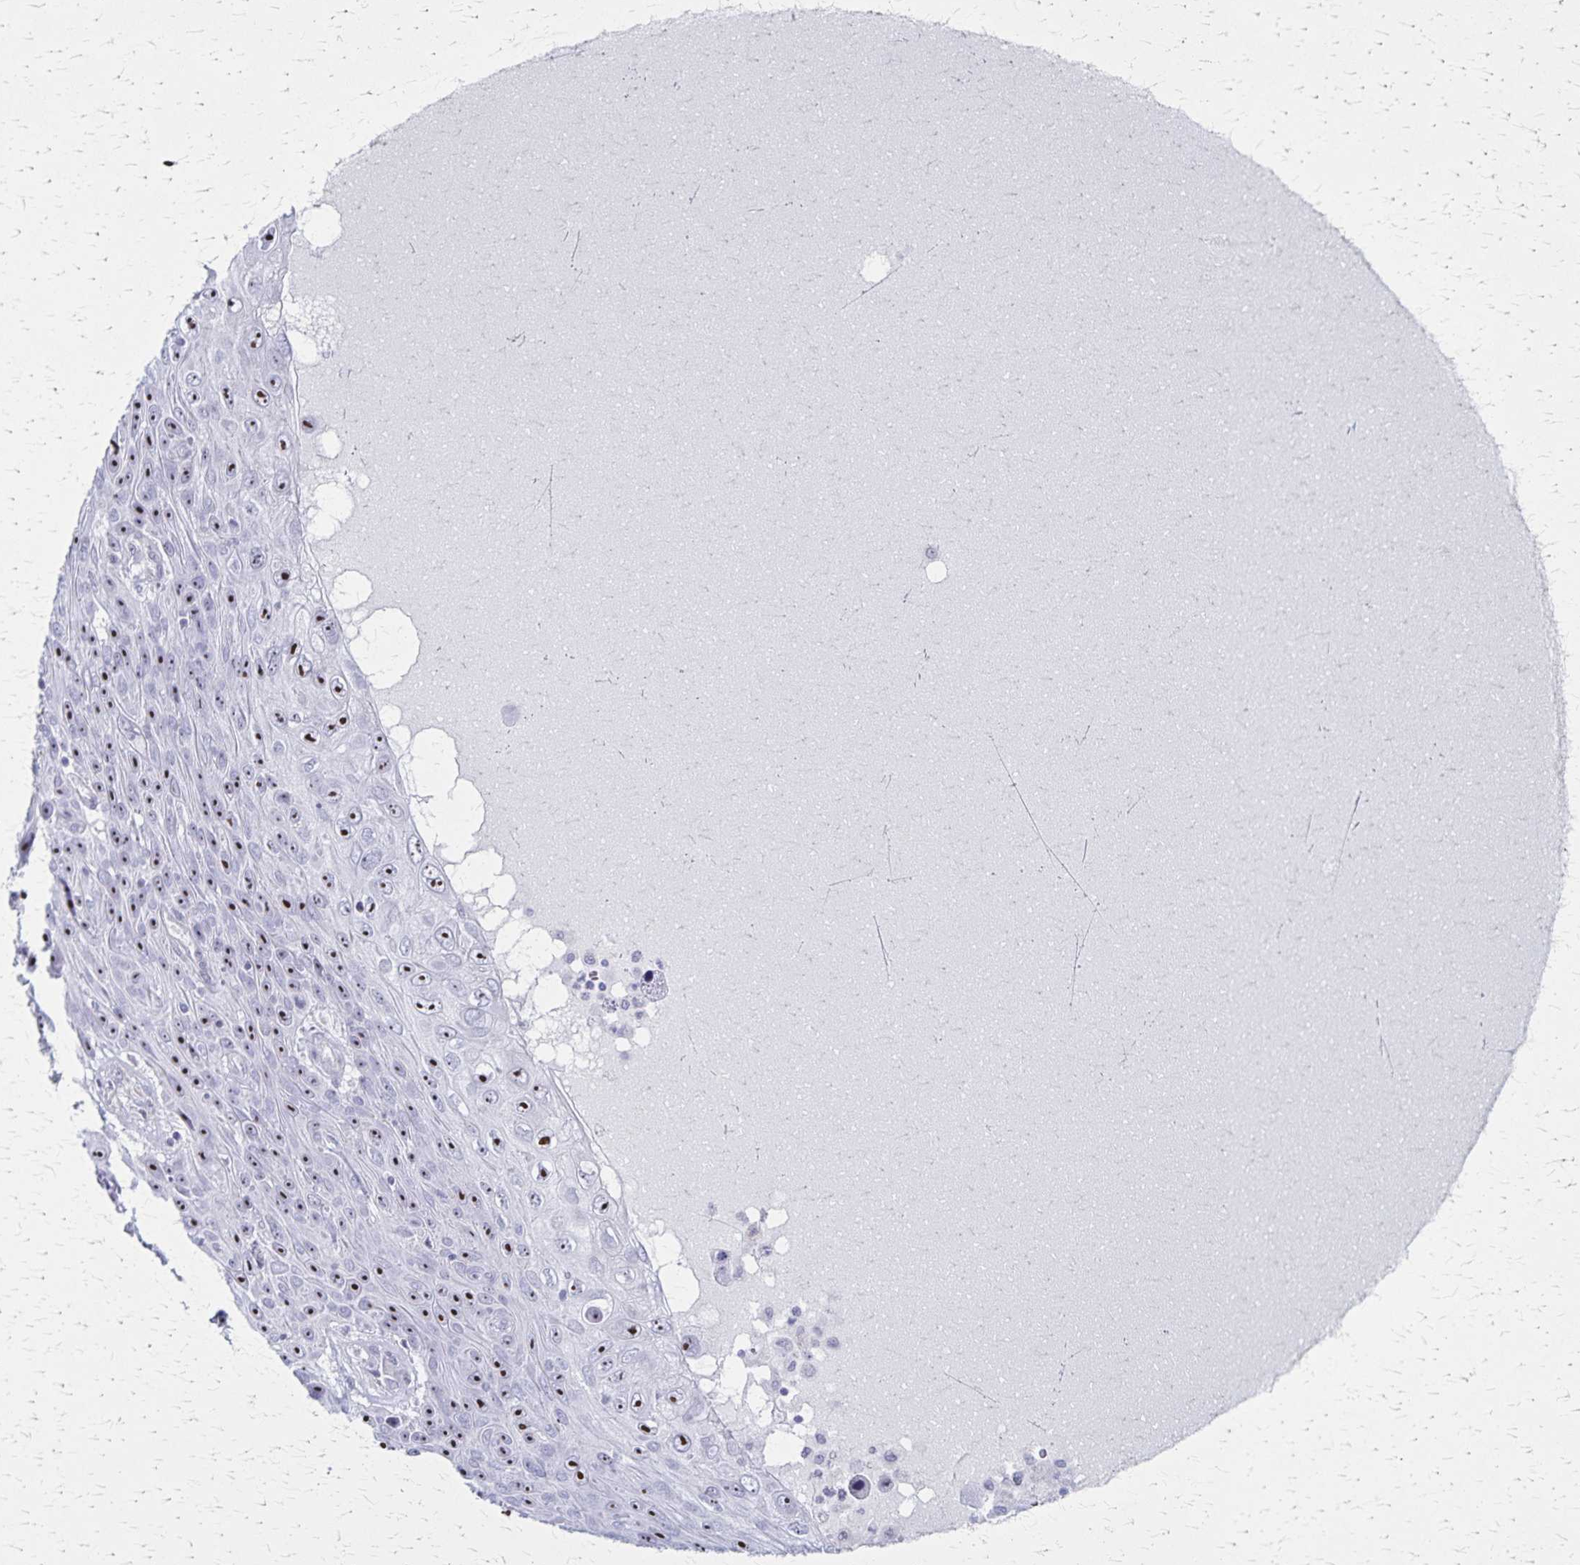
{"staining": {"intensity": "moderate", "quantity": ">75%", "location": "nuclear"}, "tissue": "skin cancer", "cell_type": "Tumor cells", "image_type": "cancer", "snomed": [{"axis": "morphology", "description": "Squamous cell carcinoma, NOS"}, {"axis": "topography", "description": "Skin"}], "caption": "Moderate nuclear expression for a protein is seen in approximately >75% of tumor cells of skin cancer (squamous cell carcinoma) using IHC.", "gene": "DLK2", "patient": {"sex": "male", "age": 82}}